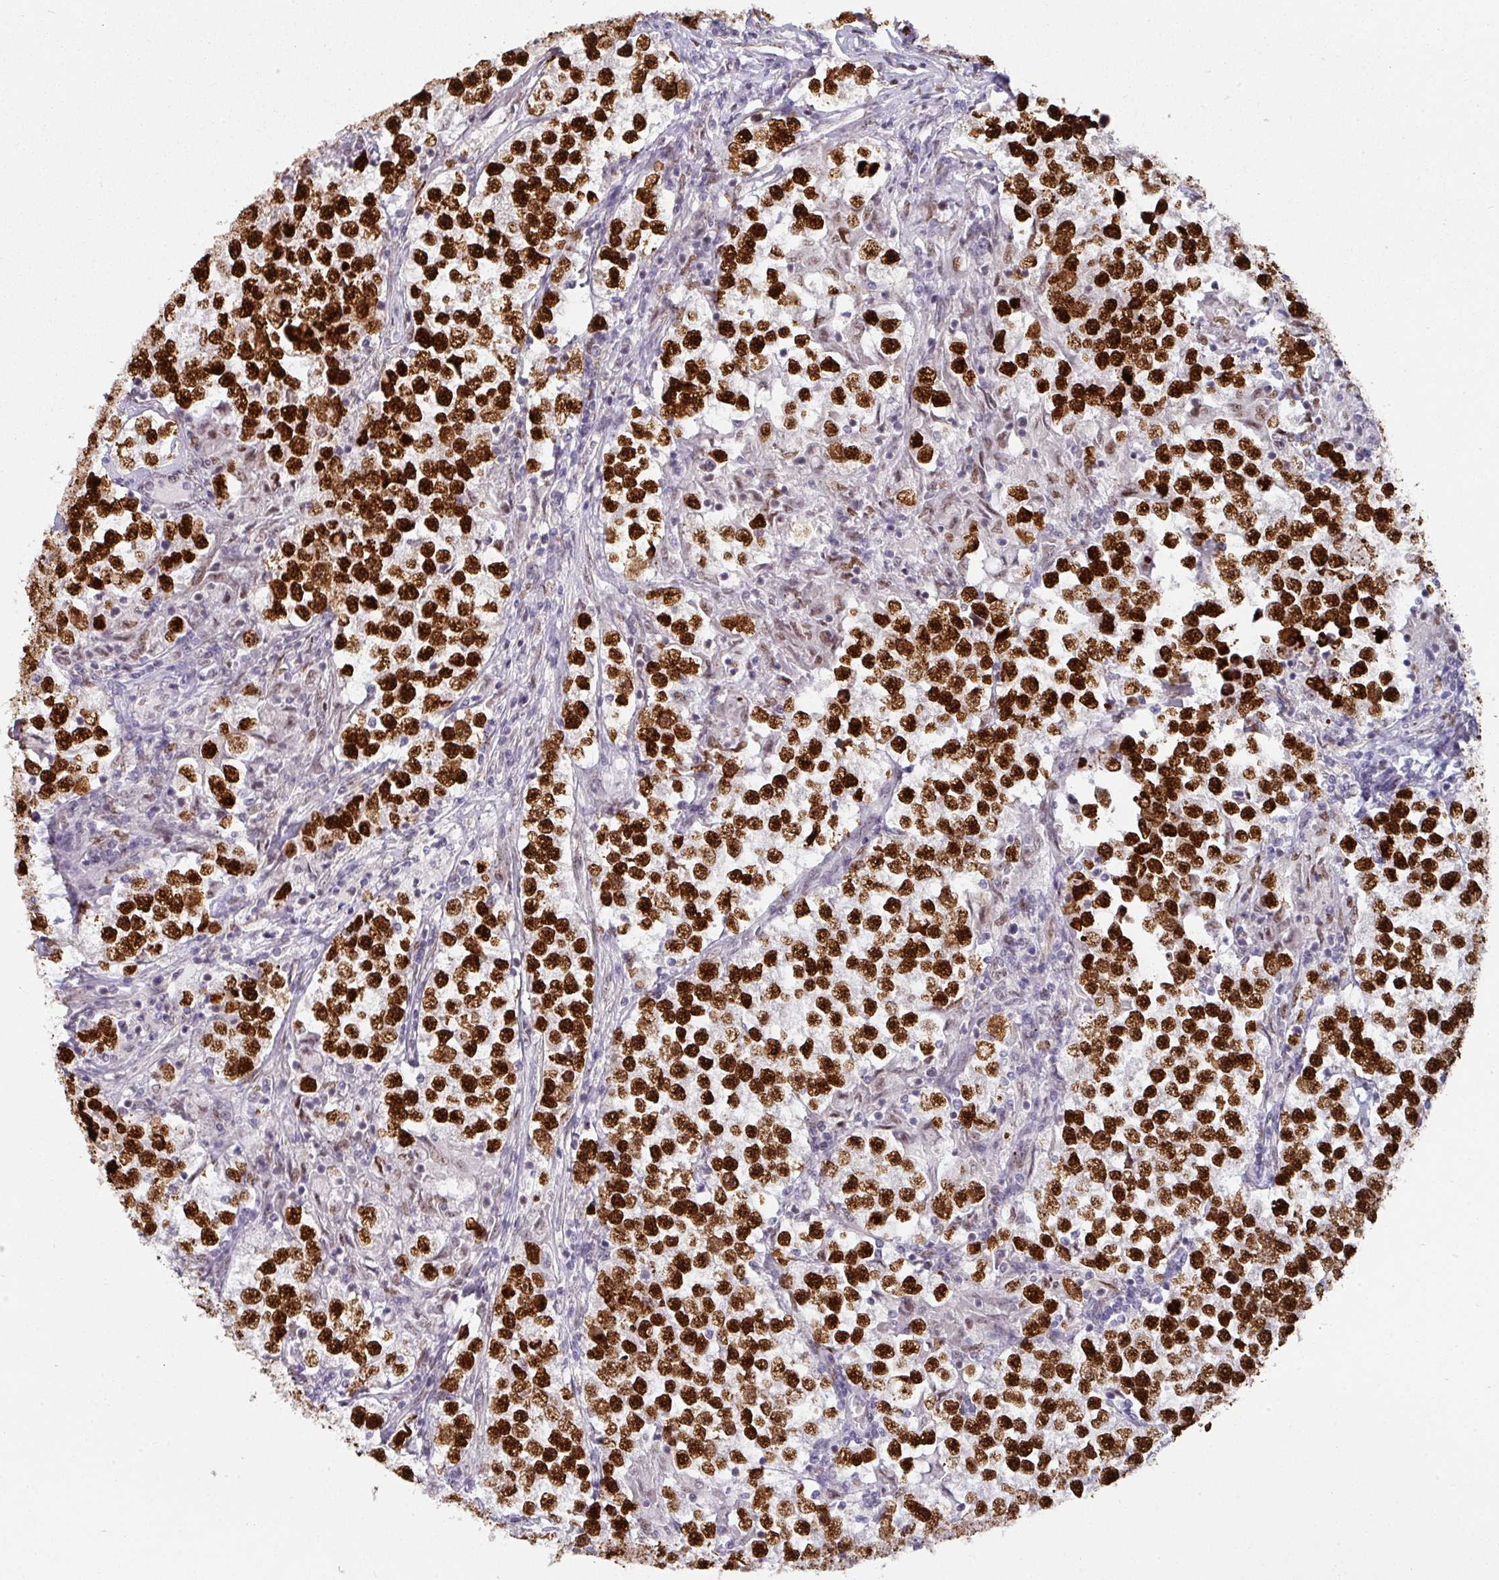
{"staining": {"intensity": "strong", "quantity": ">75%", "location": "nuclear"}, "tissue": "testis cancer", "cell_type": "Tumor cells", "image_type": "cancer", "snomed": [{"axis": "morphology", "description": "Seminoma, NOS"}, {"axis": "topography", "description": "Testis"}], "caption": "Testis seminoma stained with DAB (3,3'-diaminobenzidine) immunohistochemistry displays high levels of strong nuclear expression in about >75% of tumor cells.", "gene": "RAD50", "patient": {"sex": "male", "age": 46}}